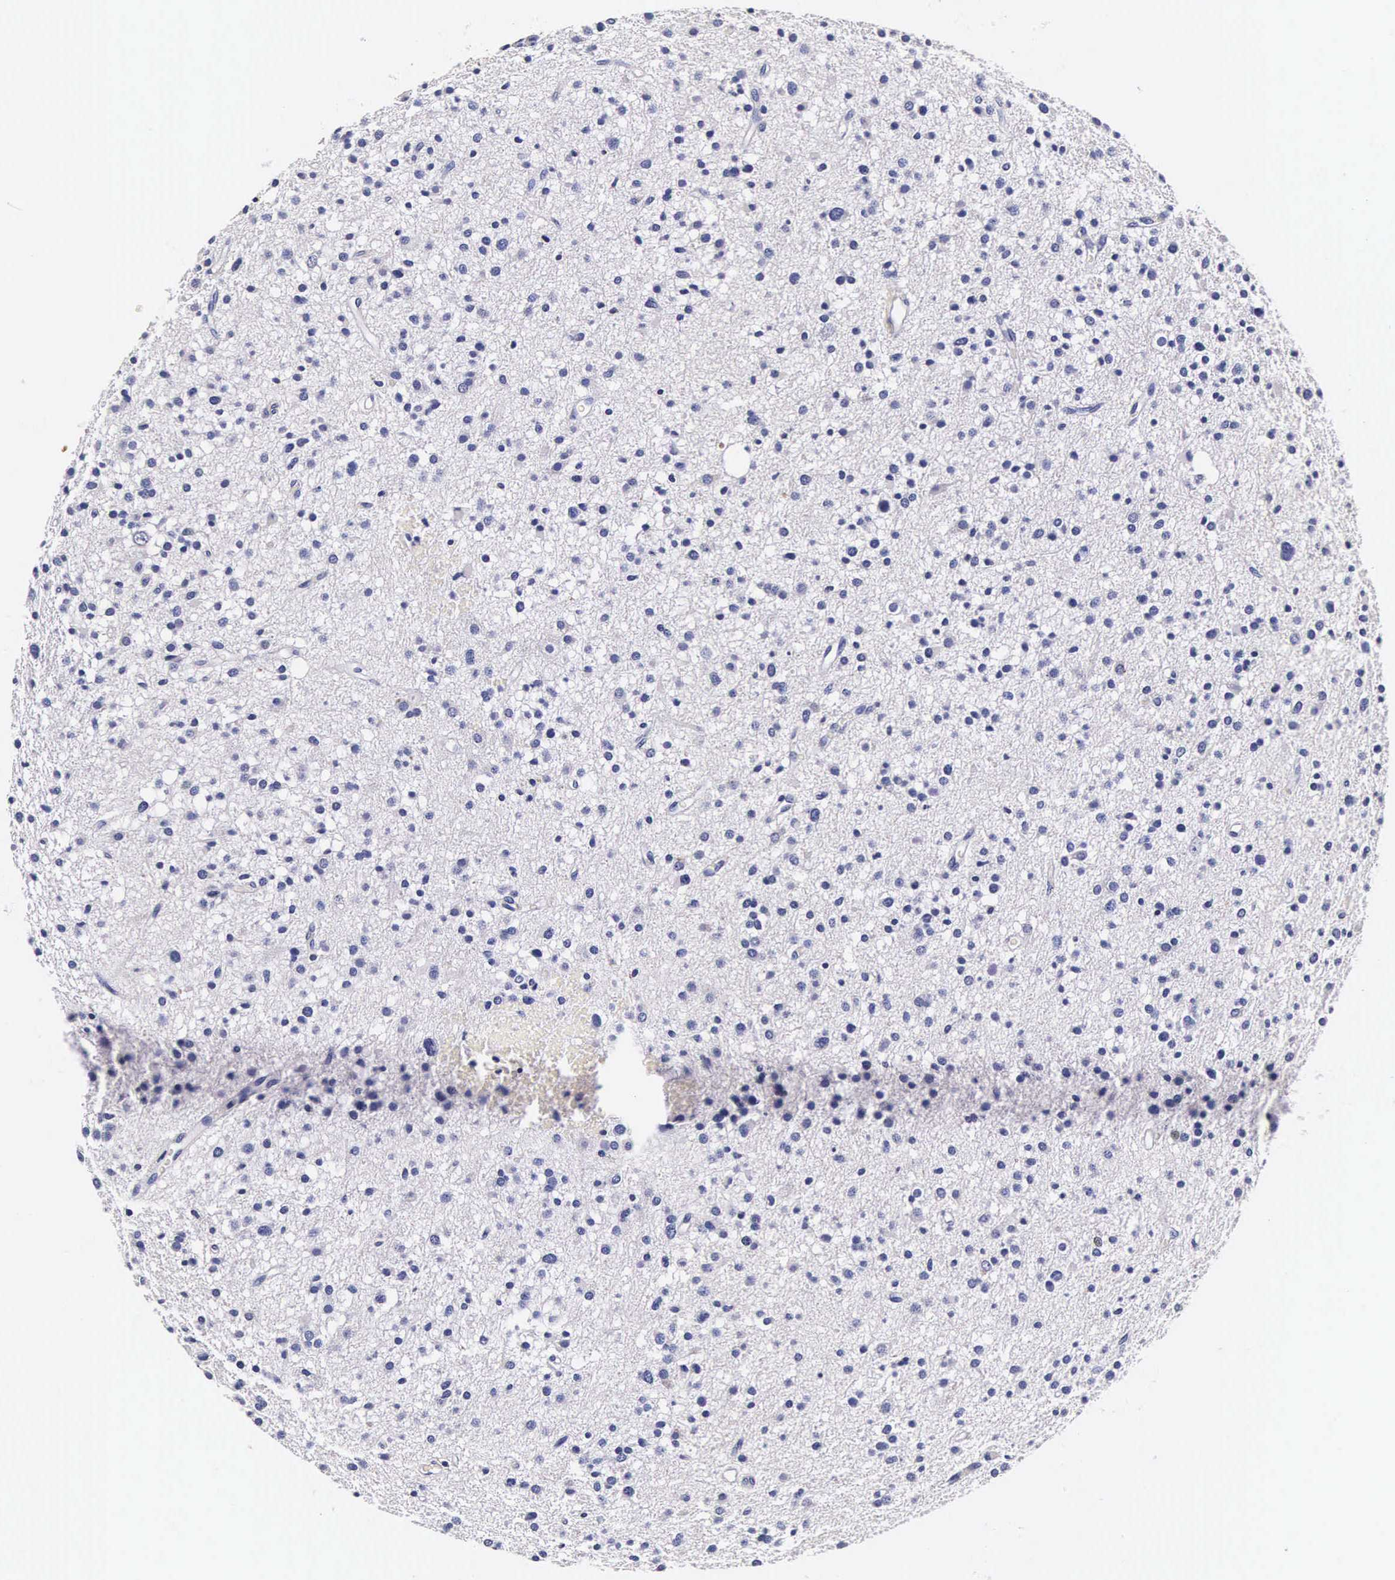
{"staining": {"intensity": "negative", "quantity": "none", "location": "none"}, "tissue": "glioma", "cell_type": "Tumor cells", "image_type": "cancer", "snomed": [{"axis": "morphology", "description": "Glioma, malignant, Low grade"}, {"axis": "topography", "description": "Brain"}], "caption": "Immunohistochemistry histopathology image of neoplastic tissue: low-grade glioma (malignant) stained with DAB (3,3'-diaminobenzidine) exhibits no significant protein positivity in tumor cells.", "gene": "CTSB", "patient": {"sex": "female", "age": 36}}